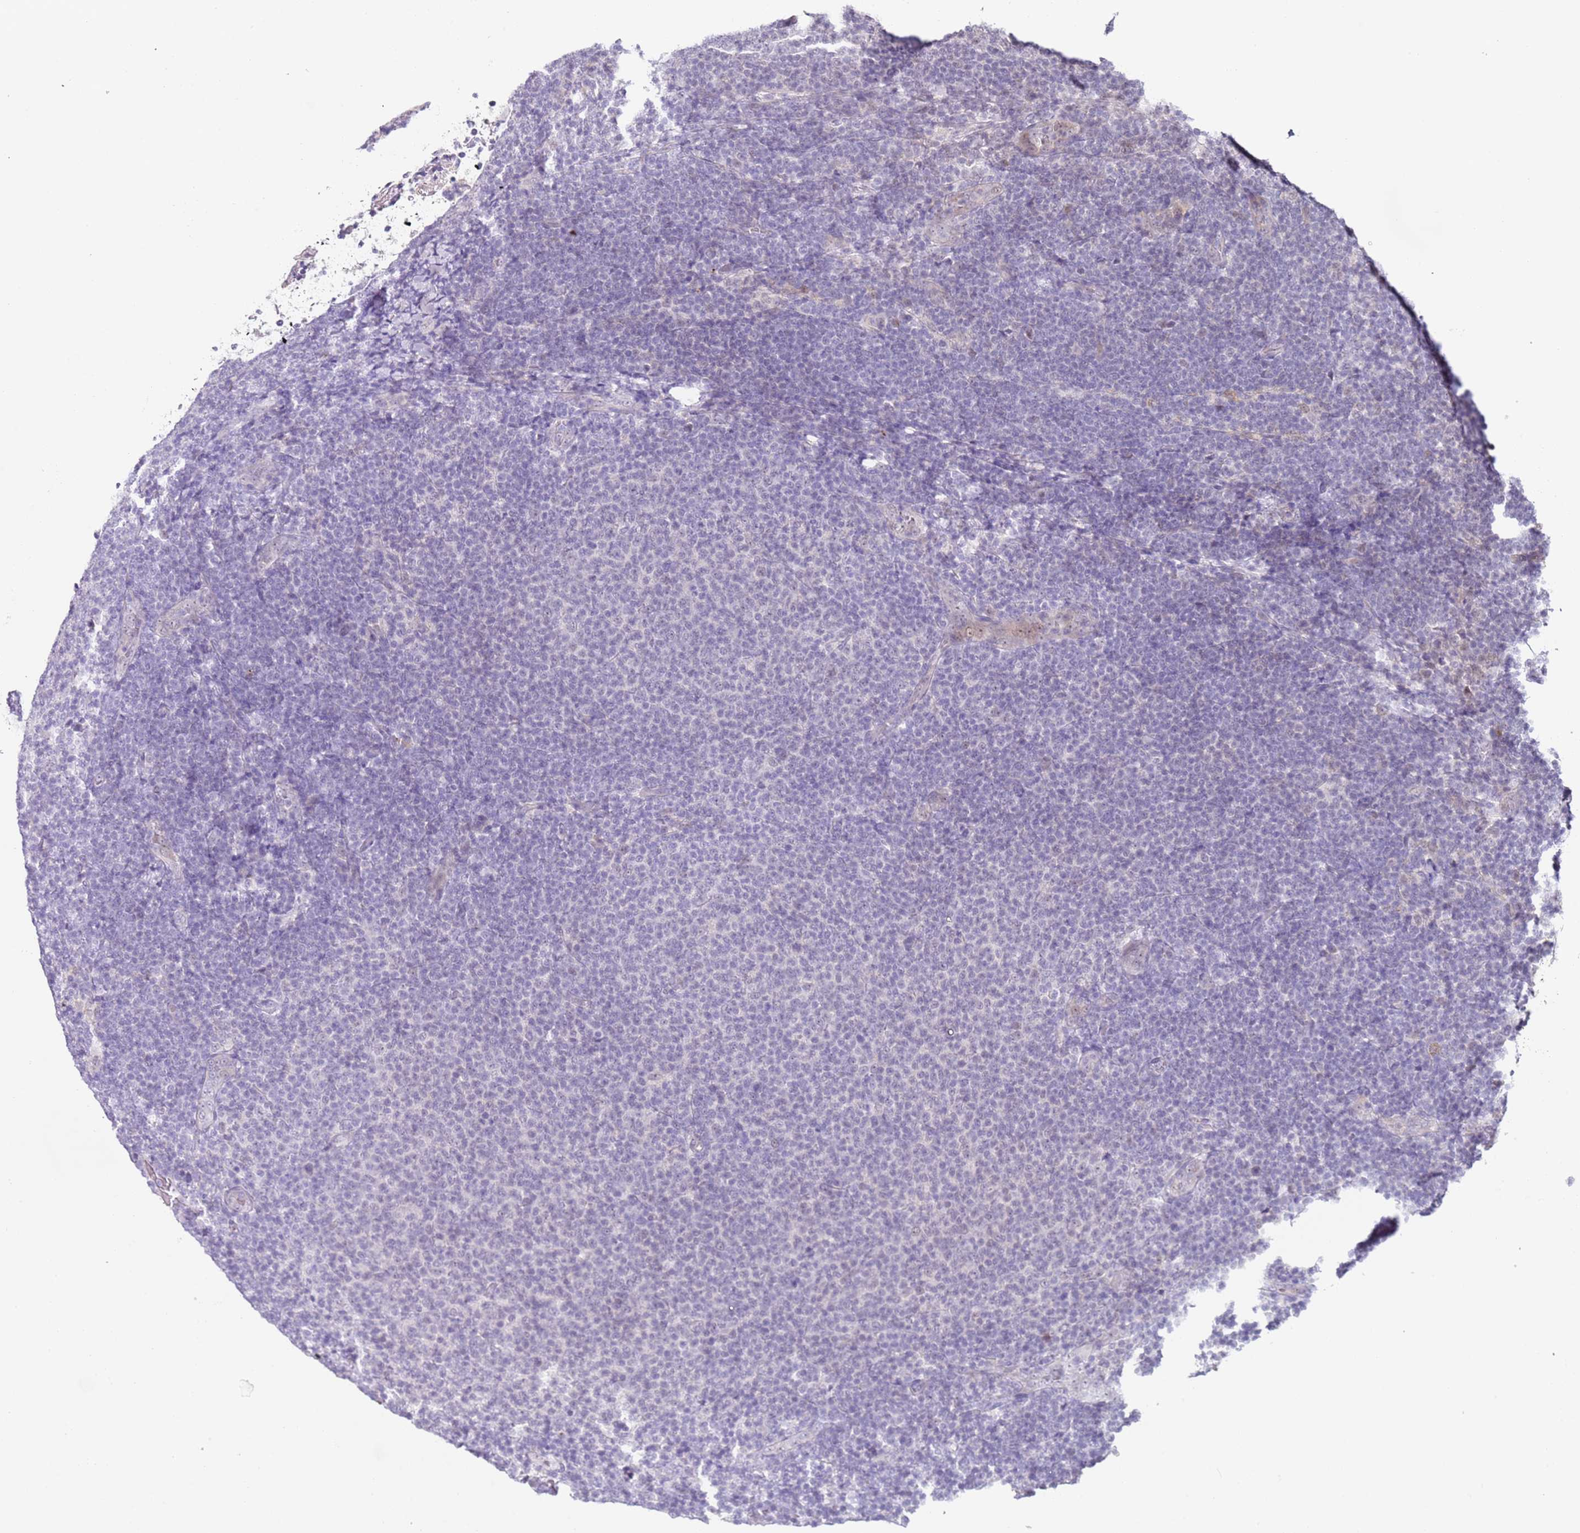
{"staining": {"intensity": "negative", "quantity": "none", "location": "none"}, "tissue": "lymphoma", "cell_type": "Tumor cells", "image_type": "cancer", "snomed": [{"axis": "morphology", "description": "Malignant lymphoma, non-Hodgkin's type, Low grade"}, {"axis": "topography", "description": "Lymph node"}], "caption": "Image shows no significant protein staining in tumor cells of lymphoma.", "gene": "LGALSL", "patient": {"sex": "male", "age": 66}}